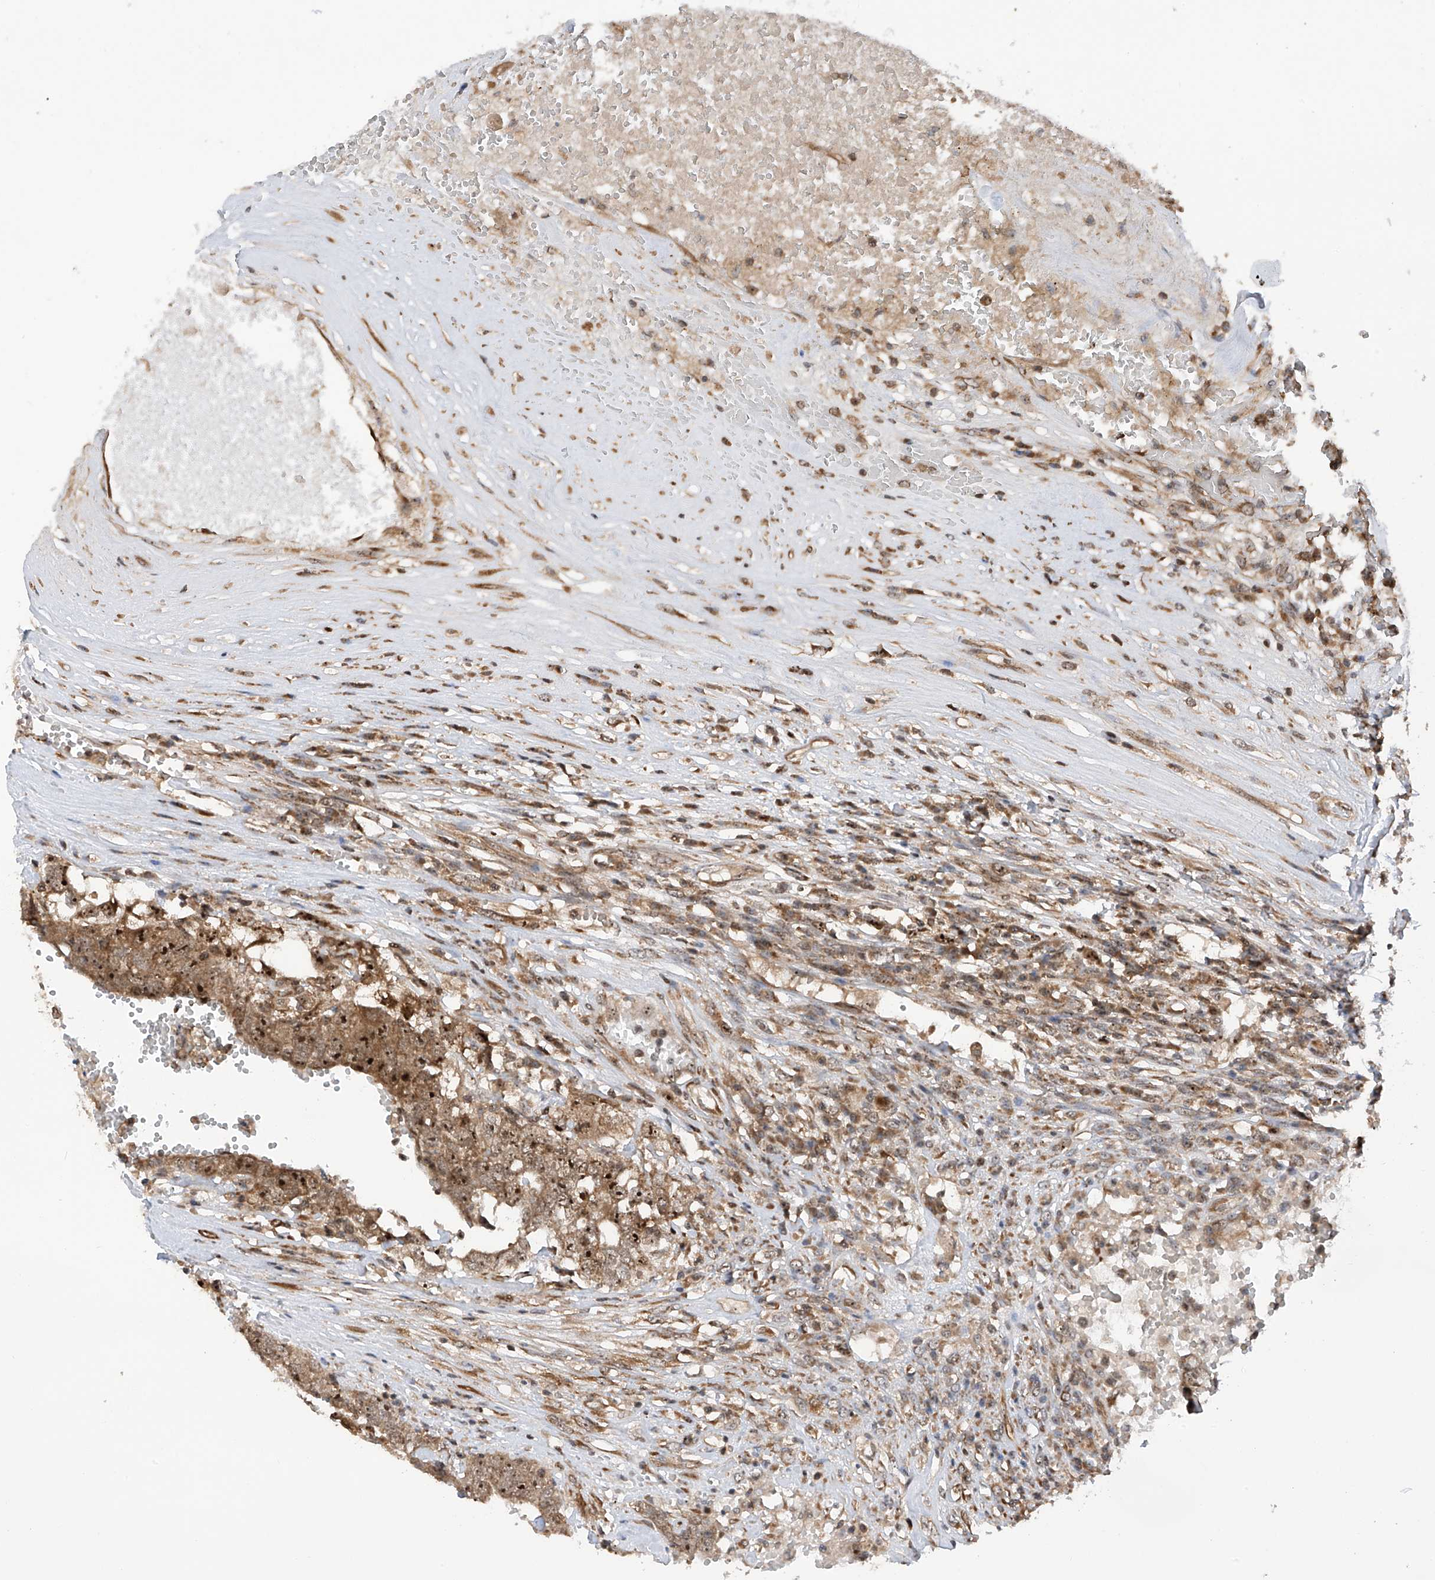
{"staining": {"intensity": "strong", "quantity": ">75%", "location": "cytoplasmic/membranous,nuclear"}, "tissue": "testis cancer", "cell_type": "Tumor cells", "image_type": "cancer", "snomed": [{"axis": "morphology", "description": "Carcinoma, Embryonal, NOS"}, {"axis": "topography", "description": "Testis"}], "caption": "Human testis cancer stained with a protein marker exhibits strong staining in tumor cells.", "gene": "C1orf131", "patient": {"sex": "male", "age": 26}}